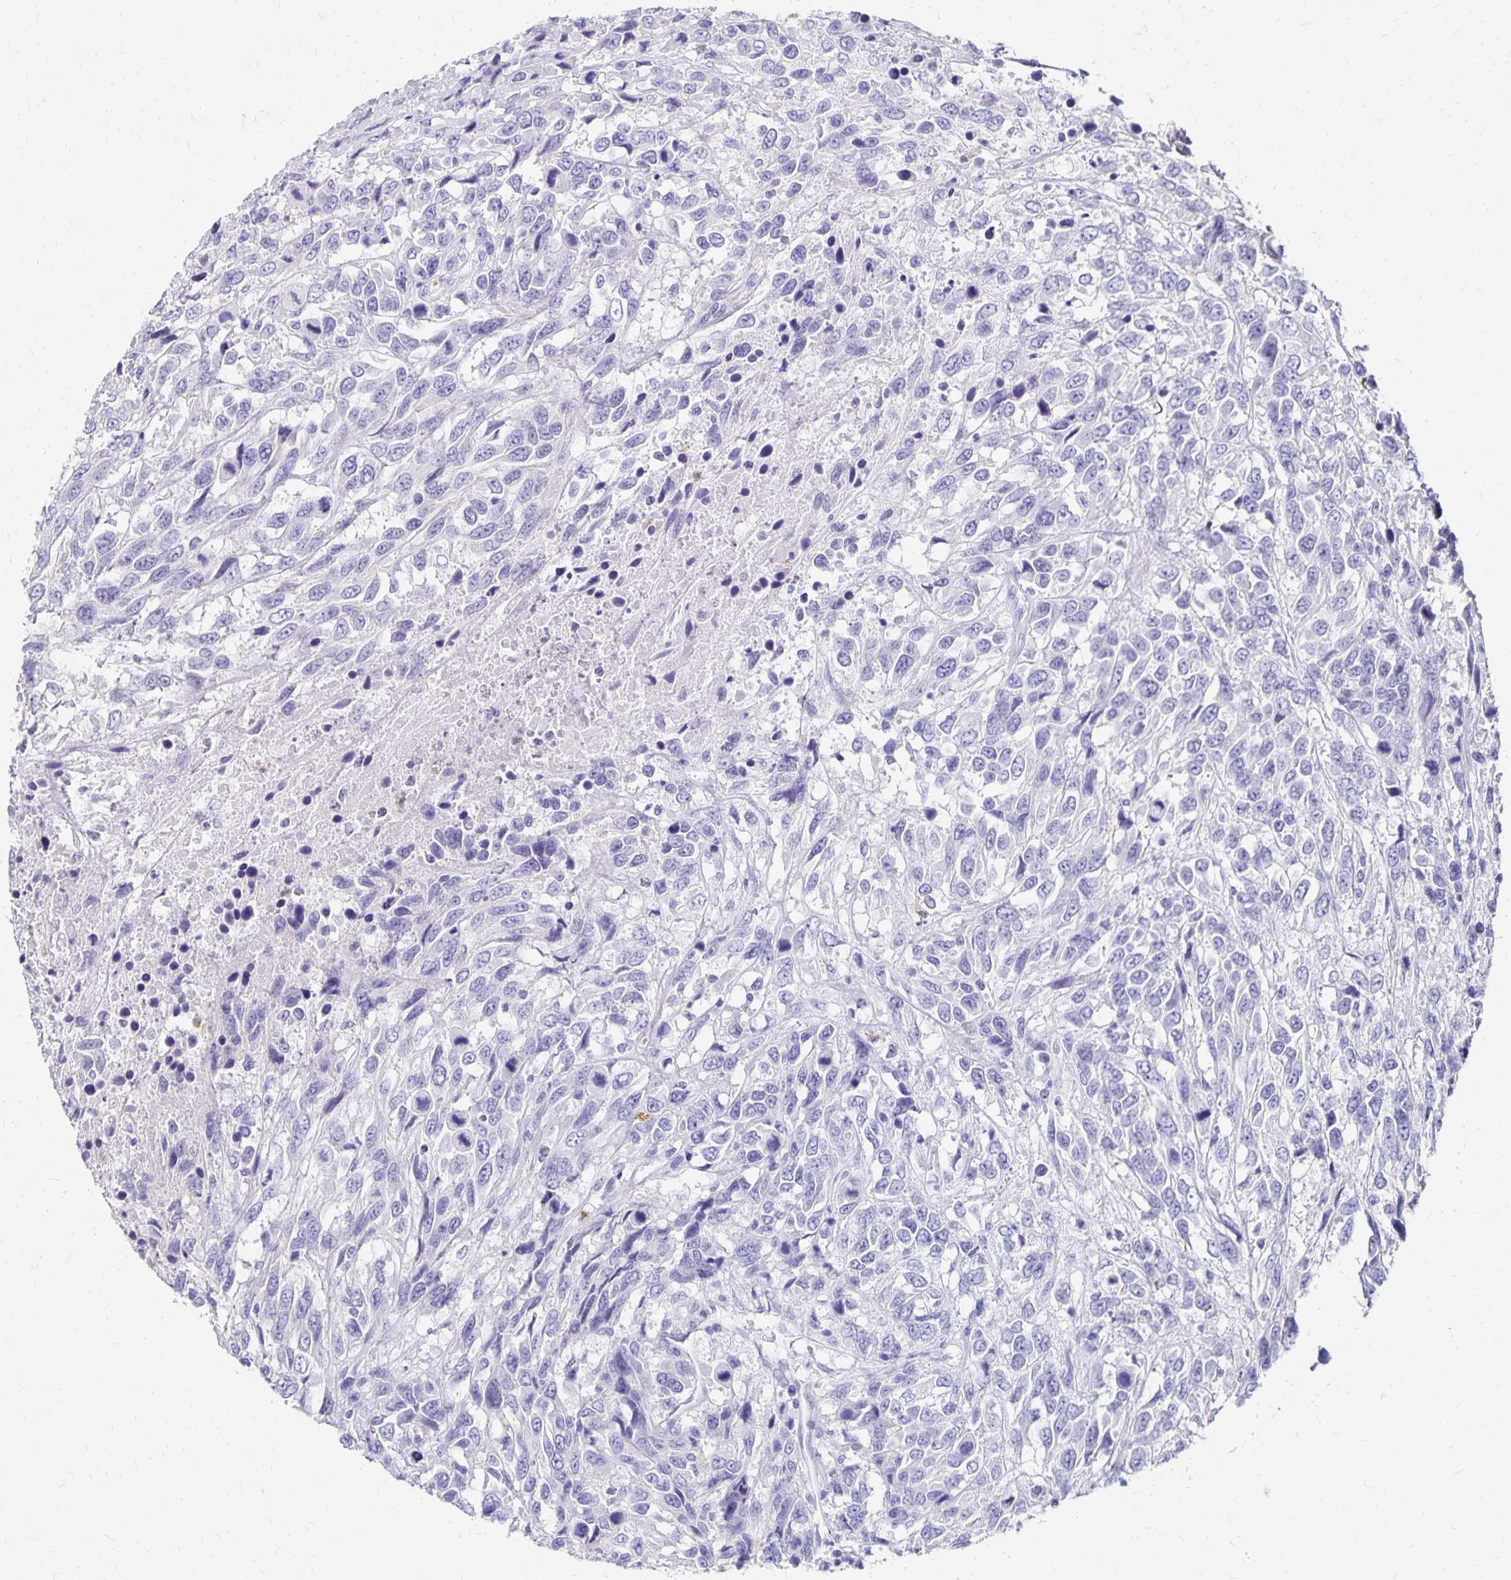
{"staining": {"intensity": "negative", "quantity": "none", "location": "none"}, "tissue": "urothelial cancer", "cell_type": "Tumor cells", "image_type": "cancer", "snomed": [{"axis": "morphology", "description": "Urothelial carcinoma, High grade"}, {"axis": "topography", "description": "Urinary bladder"}], "caption": "This is a photomicrograph of IHC staining of high-grade urothelial carcinoma, which shows no positivity in tumor cells.", "gene": "DYNLT4", "patient": {"sex": "female", "age": 70}}